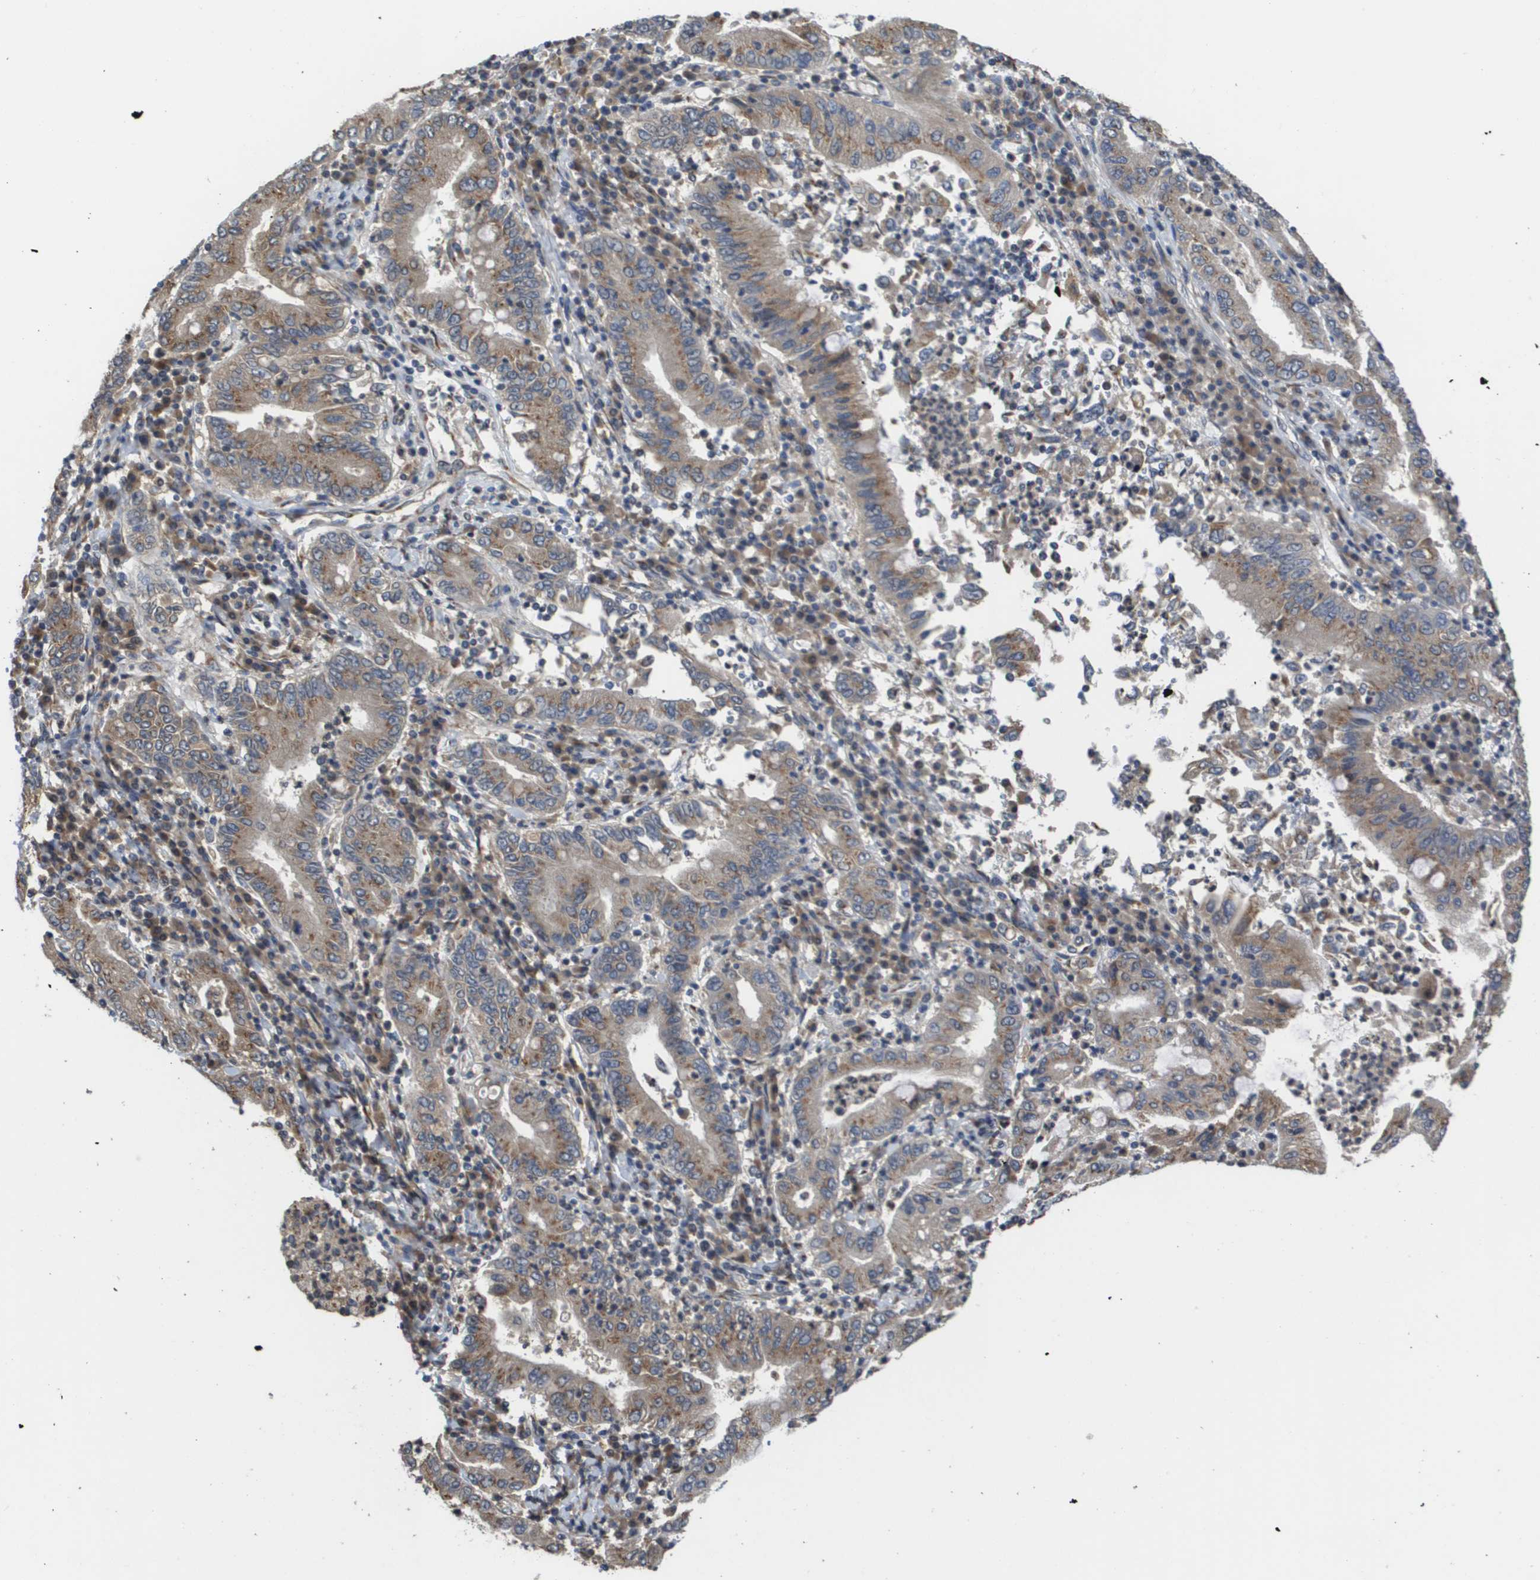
{"staining": {"intensity": "moderate", "quantity": ">75%", "location": "cytoplasmic/membranous"}, "tissue": "stomach cancer", "cell_type": "Tumor cells", "image_type": "cancer", "snomed": [{"axis": "morphology", "description": "Normal tissue, NOS"}, {"axis": "morphology", "description": "Adenocarcinoma, NOS"}, {"axis": "topography", "description": "Esophagus"}, {"axis": "topography", "description": "Stomach, upper"}, {"axis": "topography", "description": "Peripheral nerve tissue"}], "caption": "Stomach cancer was stained to show a protein in brown. There is medium levels of moderate cytoplasmic/membranous positivity in about >75% of tumor cells.", "gene": "PCK1", "patient": {"sex": "male", "age": 62}}